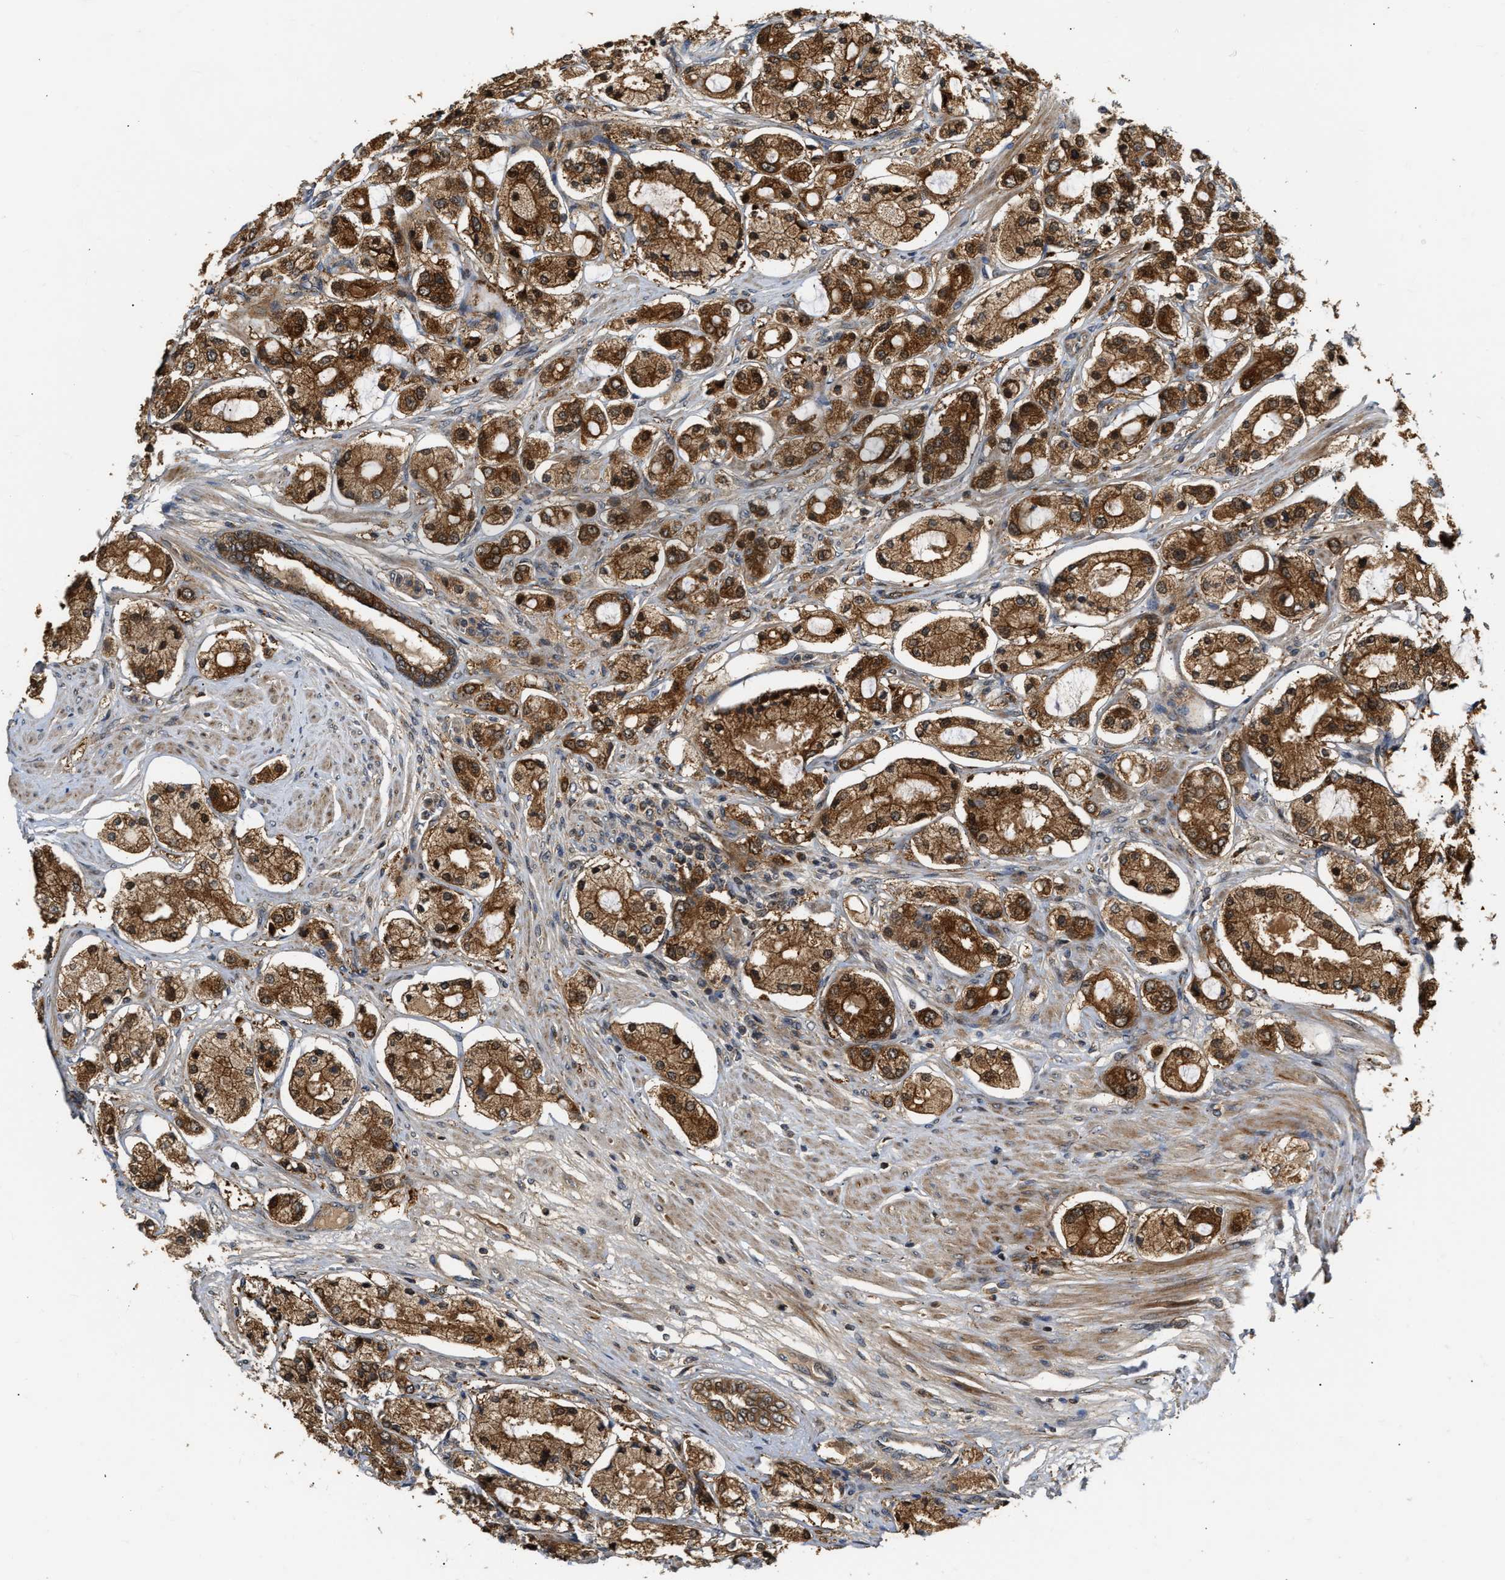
{"staining": {"intensity": "strong", "quantity": ">75%", "location": "cytoplasmic/membranous"}, "tissue": "prostate cancer", "cell_type": "Tumor cells", "image_type": "cancer", "snomed": [{"axis": "morphology", "description": "Adenocarcinoma, High grade"}, {"axis": "topography", "description": "Prostate"}], "caption": "This histopathology image exhibits prostate cancer (adenocarcinoma (high-grade)) stained with IHC to label a protein in brown. The cytoplasmic/membranous of tumor cells show strong positivity for the protein. Nuclei are counter-stained blue.", "gene": "EXTL2", "patient": {"sex": "male", "age": 65}}